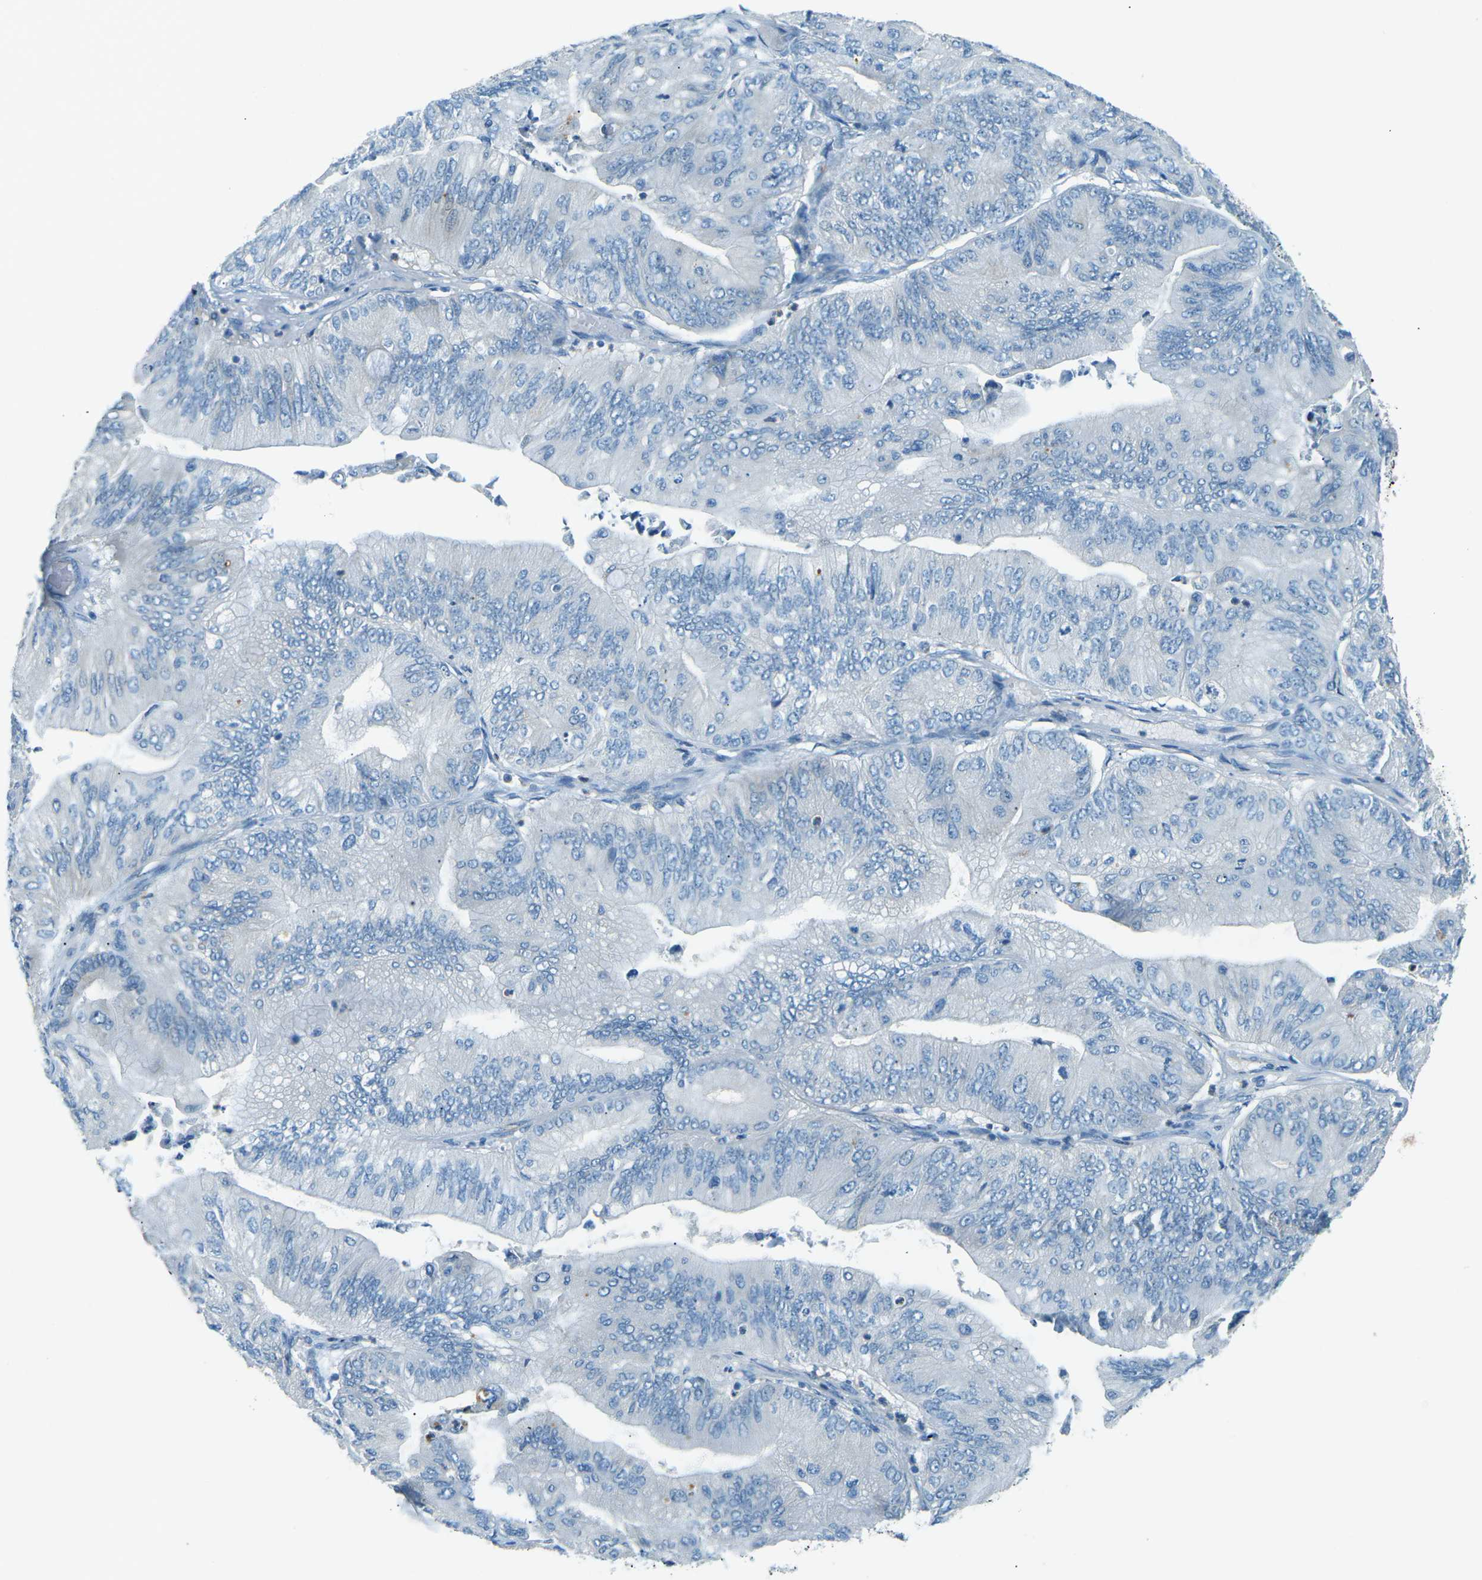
{"staining": {"intensity": "negative", "quantity": "none", "location": "none"}, "tissue": "ovarian cancer", "cell_type": "Tumor cells", "image_type": "cancer", "snomed": [{"axis": "morphology", "description": "Cystadenocarcinoma, mucinous, NOS"}, {"axis": "topography", "description": "Ovary"}], "caption": "Immunohistochemistry histopathology image of neoplastic tissue: human ovarian cancer stained with DAB displays no significant protein staining in tumor cells. (DAB immunohistochemistry (IHC), high magnification).", "gene": "ZNF367", "patient": {"sex": "female", "age": 61}}